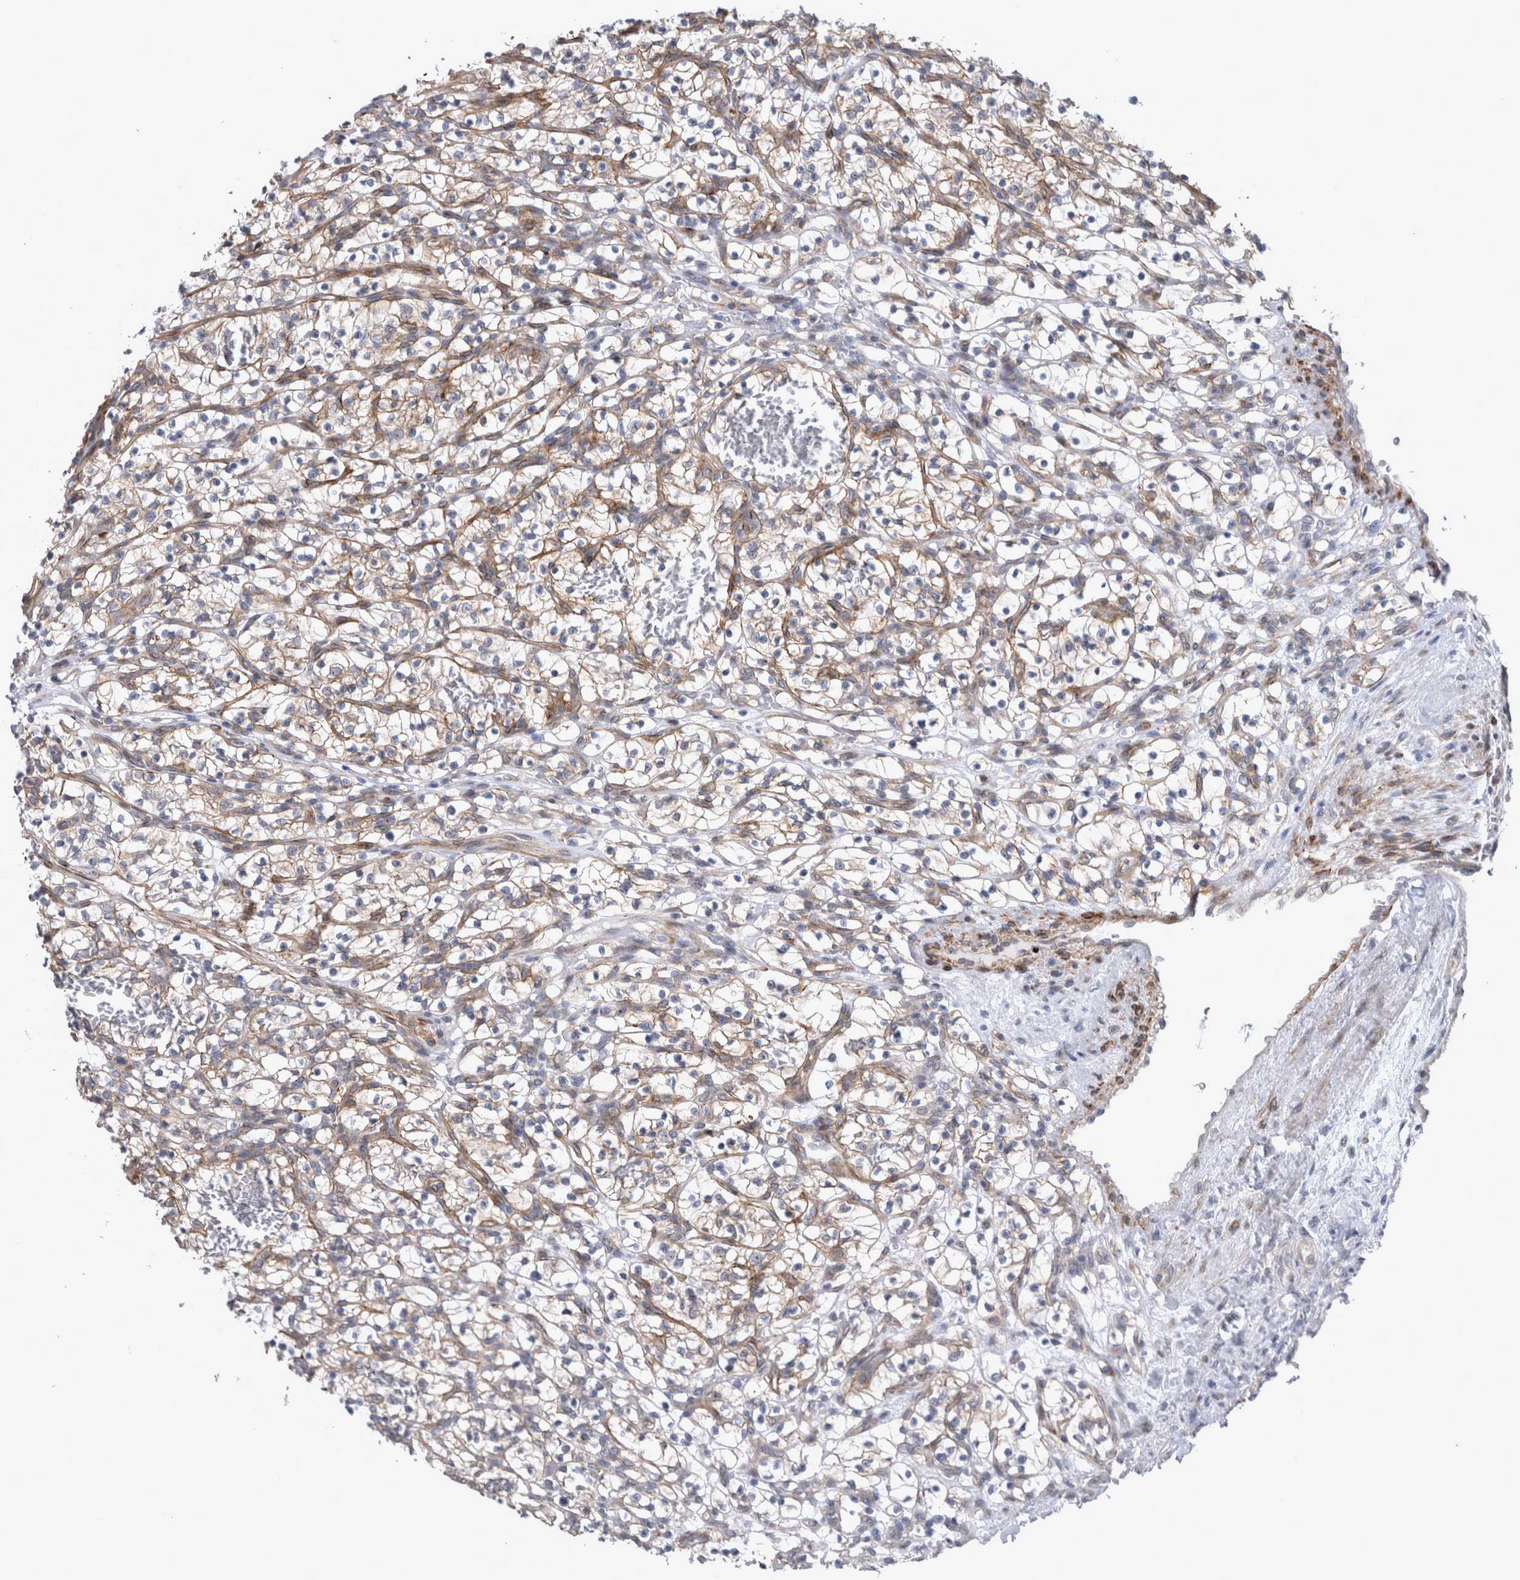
{"staining": {"intensity": "weak", "quantity": ">75%", "location": "cytoplasmic/membranous"}, "tissue": "renal cancer", "cell_type": "Tumor cells", "image_type": "cancer", "snomed": [{"axis": "morphology", "description": "Adenocarcinoma, NOS"}, {"axis": "topography", "description": "Kidney"}], "caption": "Immunohistochemical staining of human renal adenocarcinoma shows weak cytoplasmic/membranous protein expression in approximately >75% of tumor cells.", "gene": "DDX6", "patient": {"sex": "female", "age": 57}}